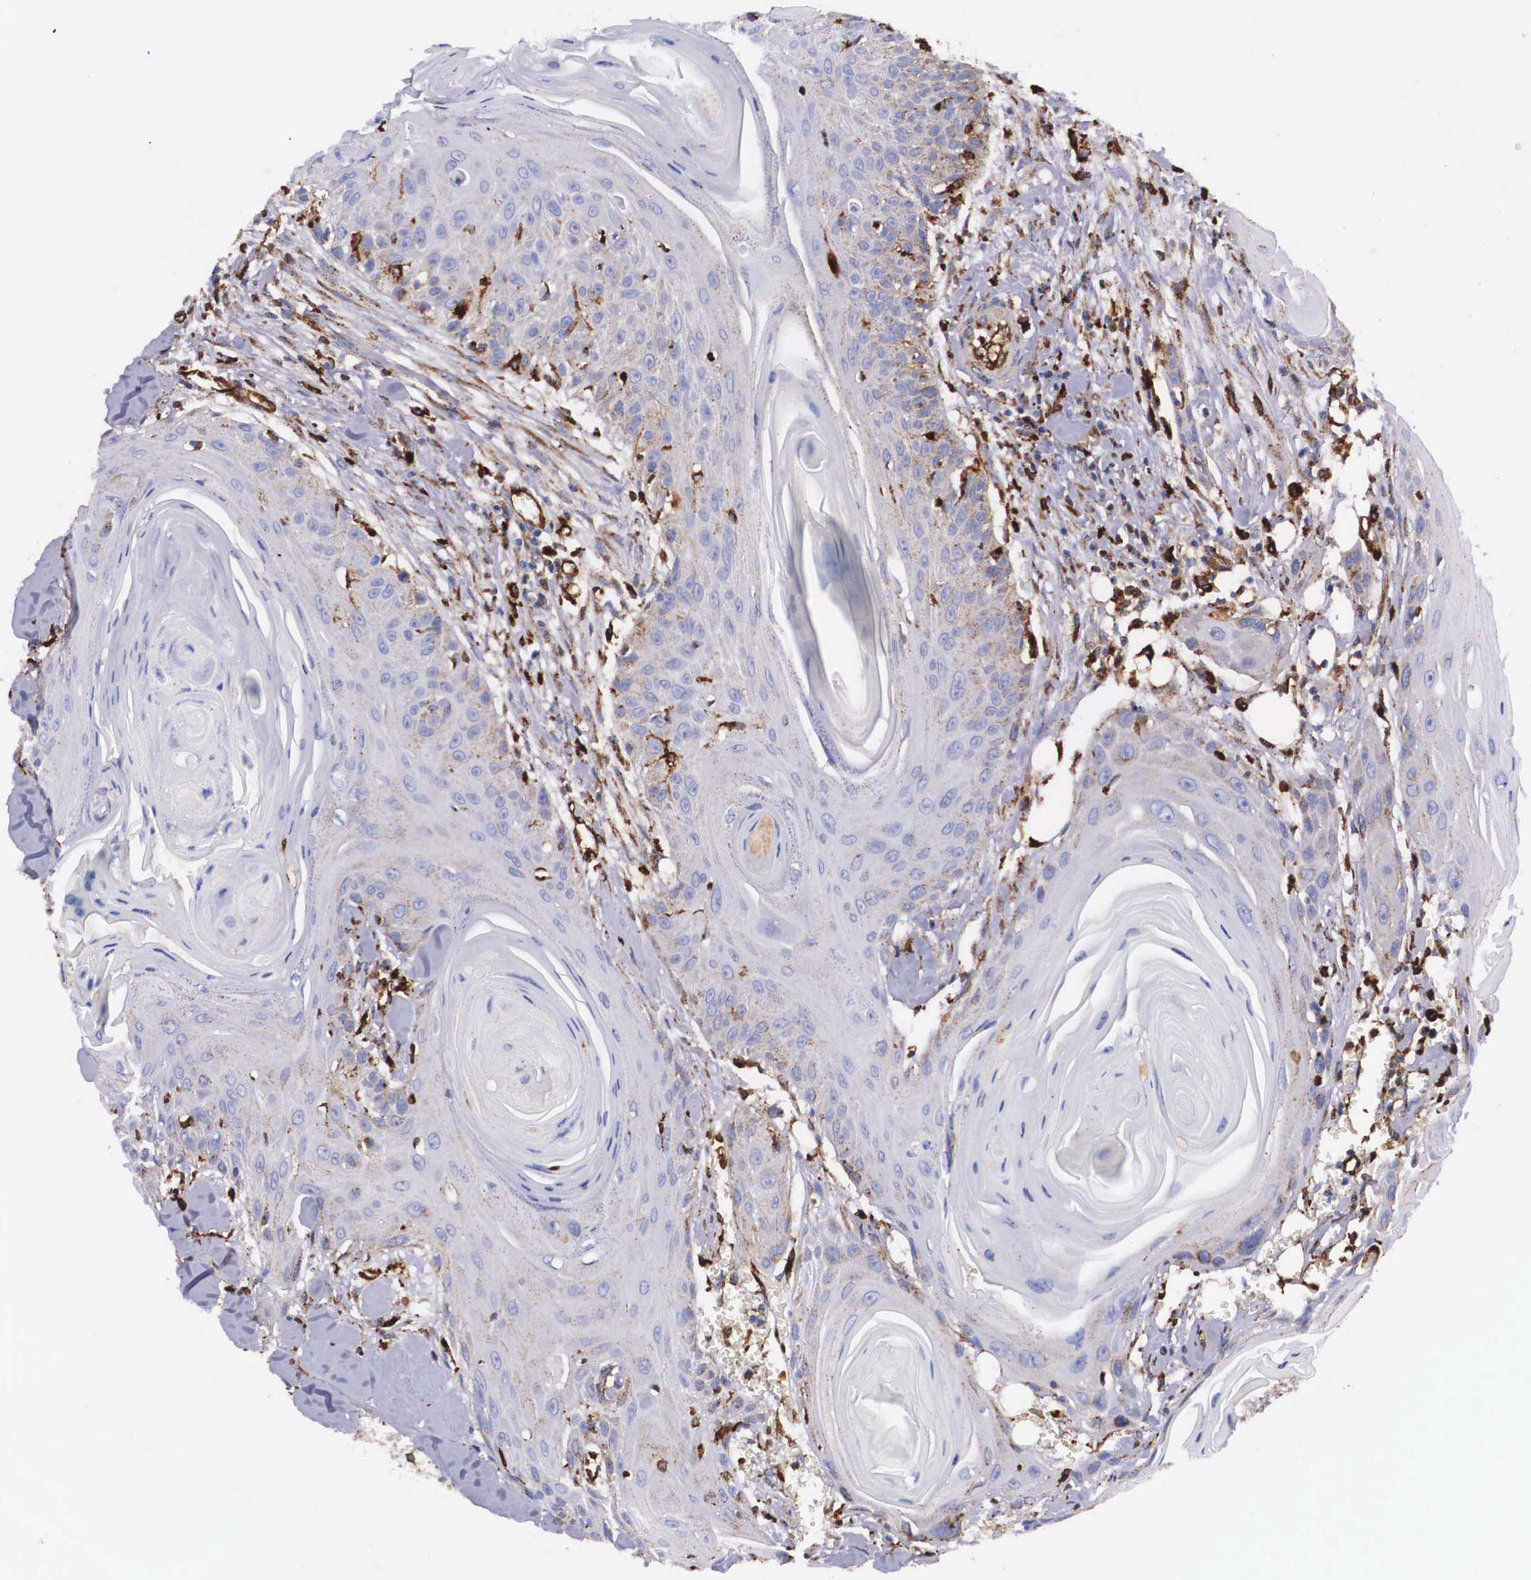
{"staining": {"intensity": "weak", "quantity": "25%-75%", "location": "cytoplasmic/membranous"}, "tissue": "head and neck cancer", "cell_type": "Tumor cells", "image_type": "cancer", "snomed": [{"axis": "morphology", "description": "Squamous cell carcinoma, NOS"}, {"axis": "morphology", "description": "Squamous cell carcinoma, metastatic, NOS"}, {"axis": "topography", "description": "Lymph node"}, {"axis": "topography", "description": "Salivary gland"}, {"axis": "topography", "description": "Head-Neck"}], "caption": "Protein staining by IHC demonstrates weak cytoplasmic/membranous staining in about 25%-75% of tumor cells in head and neck cancer.", "gene": "NAGA", "patient": {"sex": "female", "age": 74}}